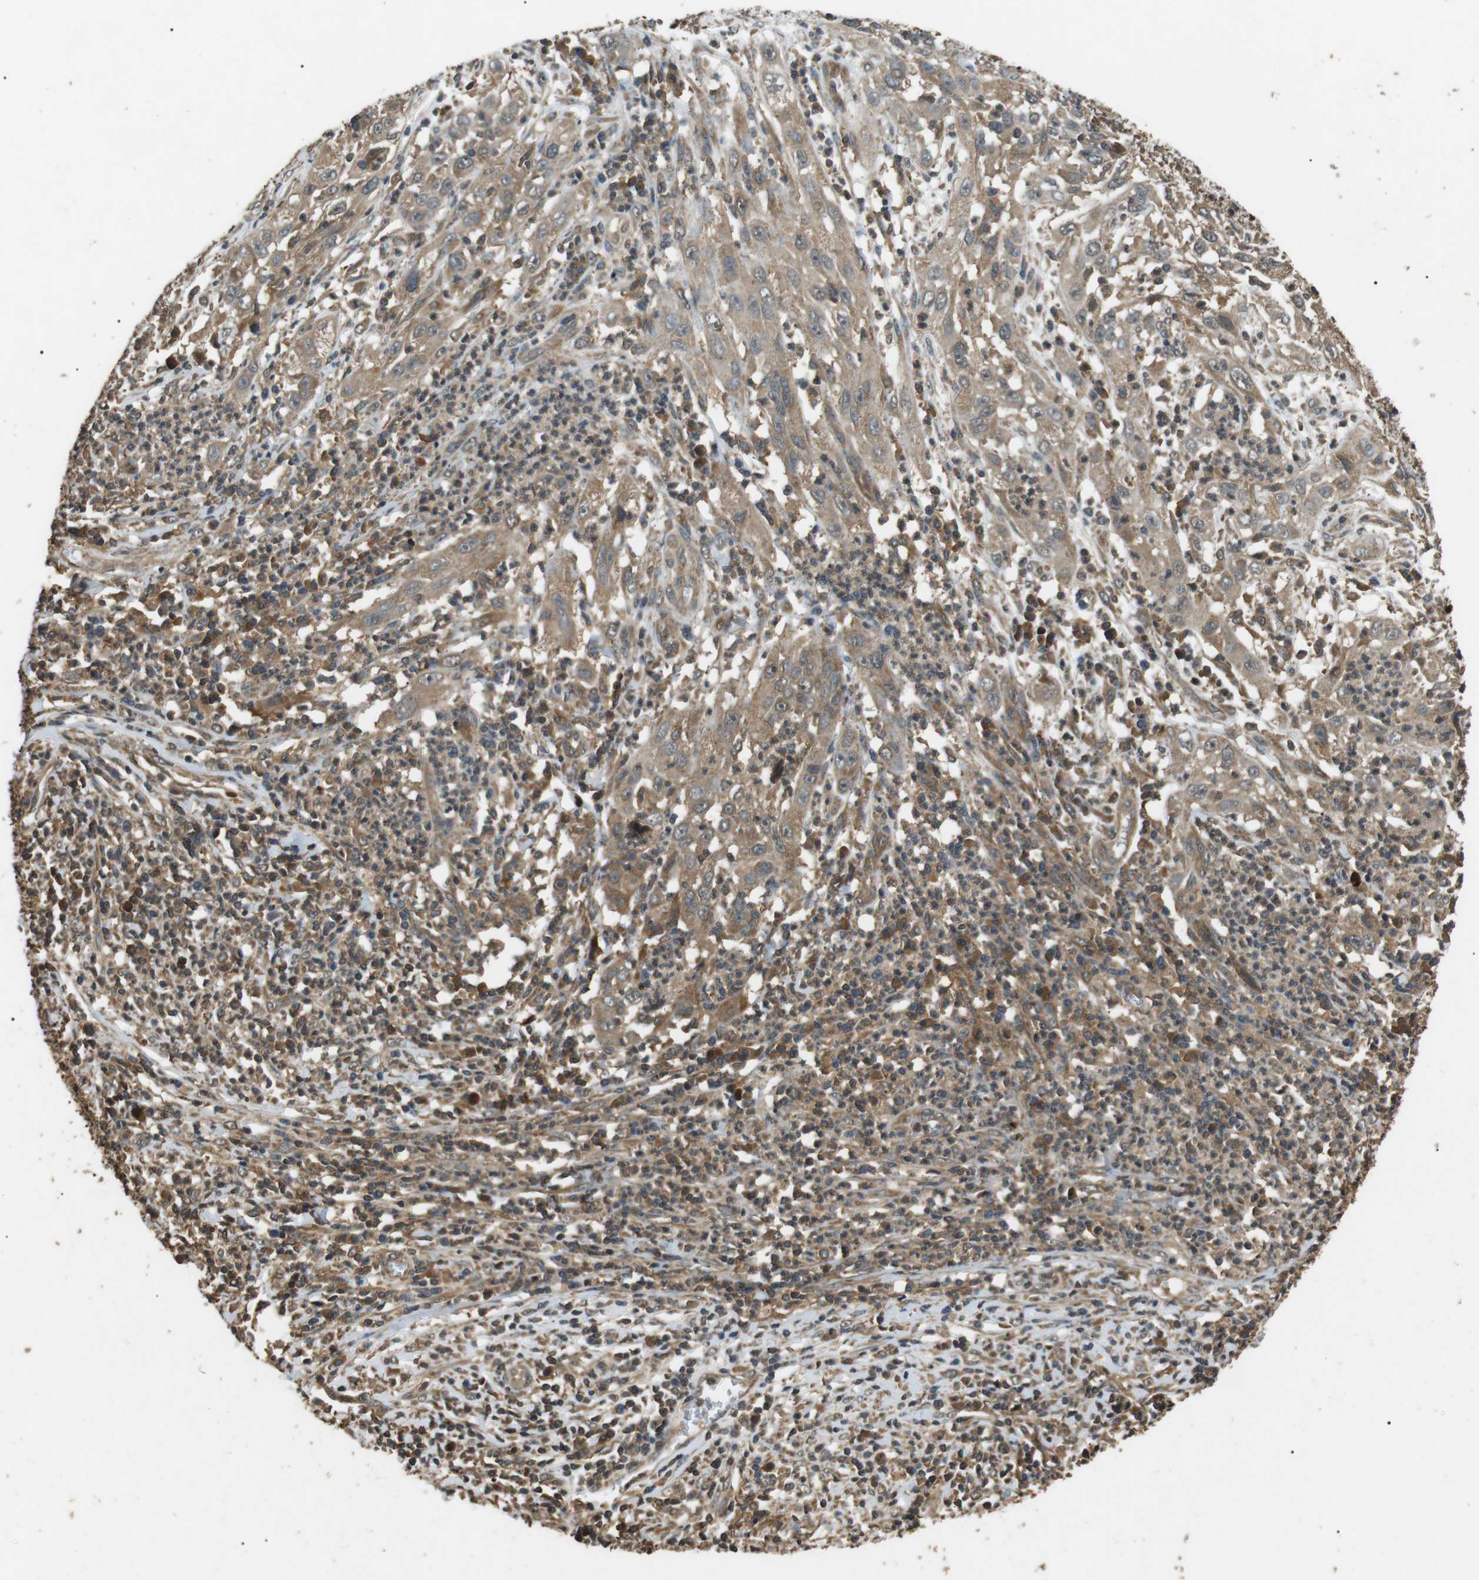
{"staining": {"intensity": "moderate", "quantity": ">75%", "location": "cytoplasmic/membranous"}, "tissue": "cervical cancer", "cell_type": "Tumor cells", "image_type": "cancer", "snomed": [{"axis": "morphology", "description": "Squamous cell carcinoma, NOS"}, {"axis": "topography", "description": "Cervix"}], "caption": "Brown immunohistochemical staining in cervical squamous cell carcinoma demonstrates moderate cytoplasmic/membranous staining in about >75% of tumor cells.", "gene": "TBC1D15", "patient": {"sex": "female", "age": 32}}